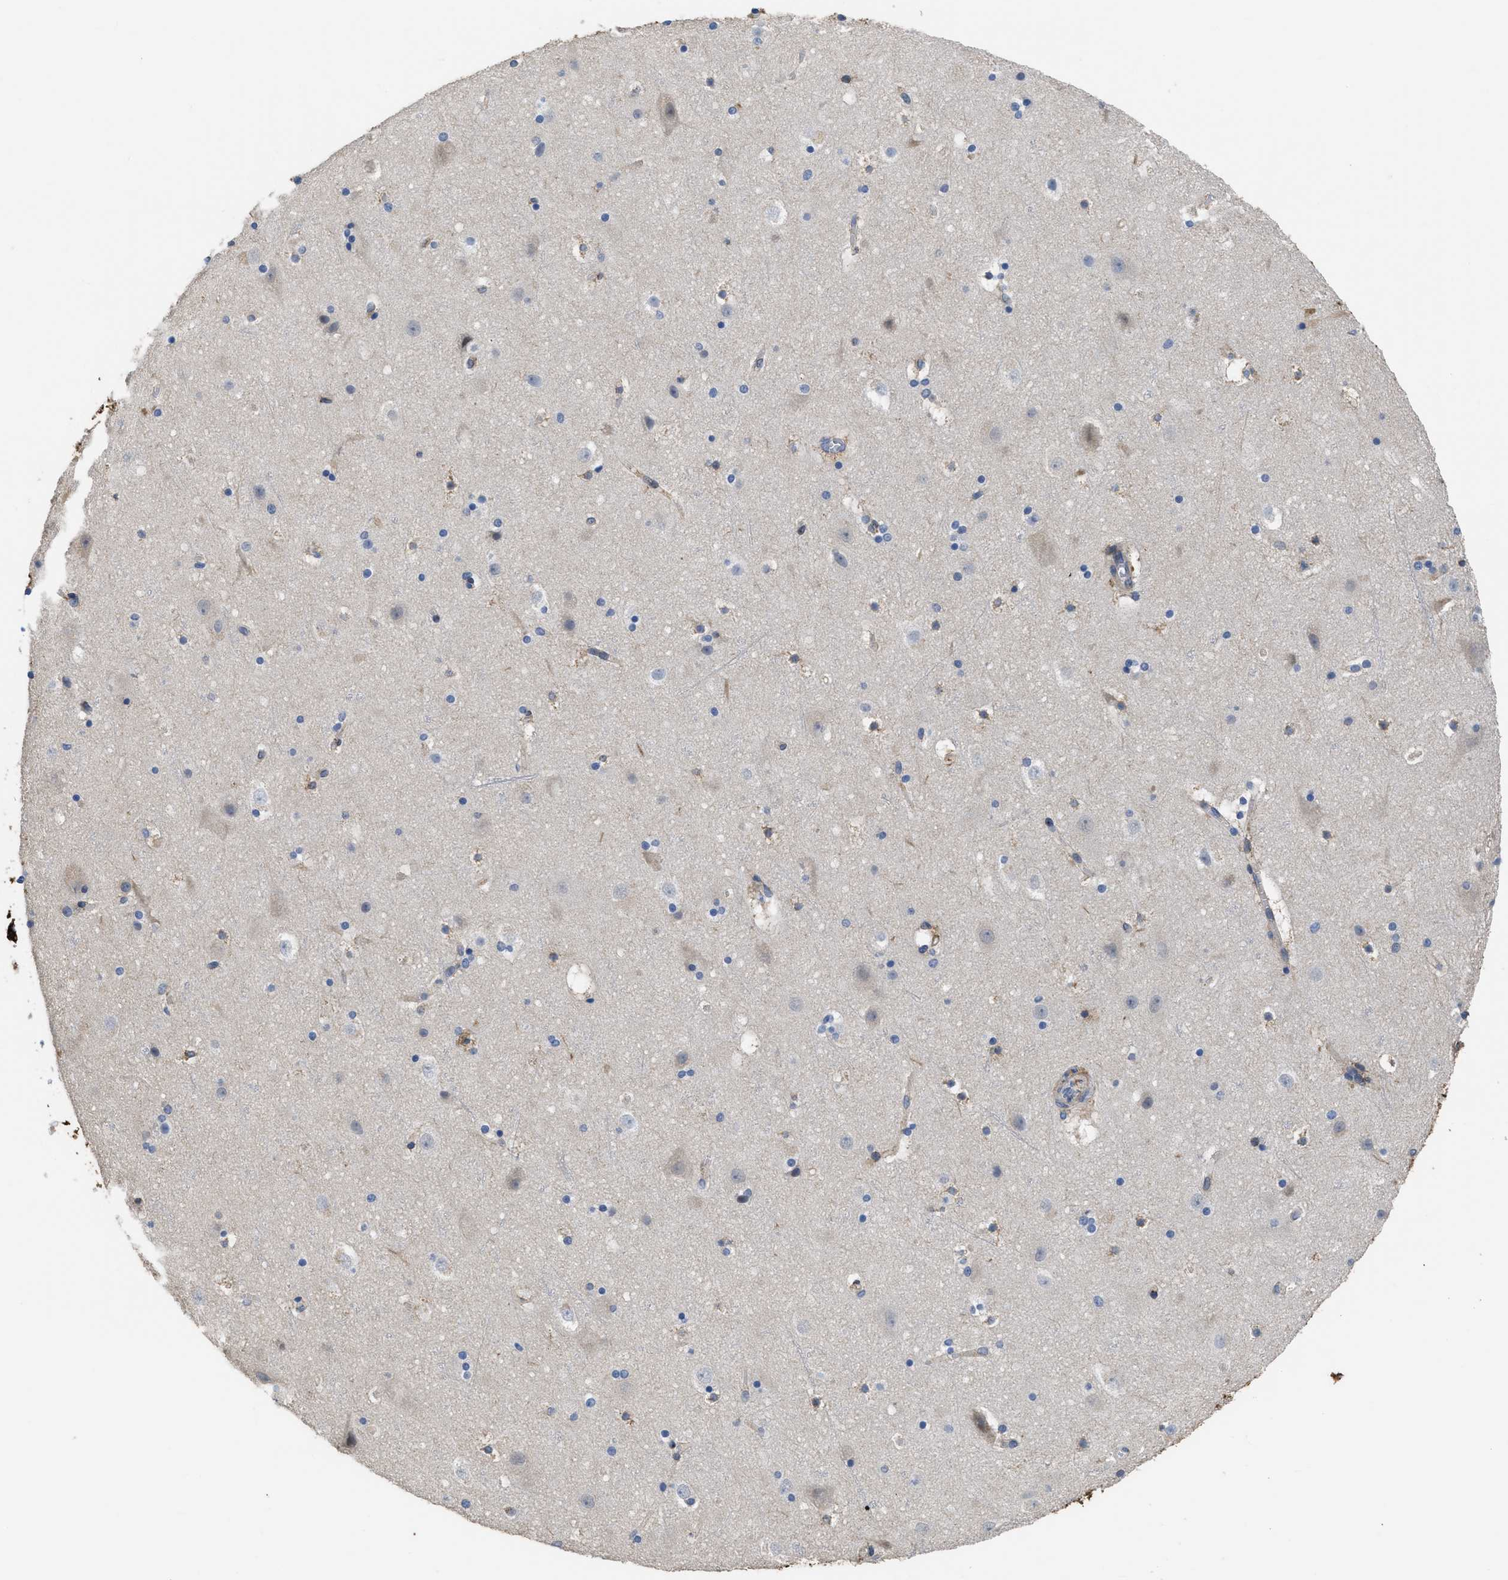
{"staining": {"intensity": "weak", "quantity": "25%-75%", "location": "cytoplasmic/membranous"}, "tissue": "cerebral cortex", "cell_type": "Endothelial cells", "image_type": "normal", "snomed": [{"axis": "morphology", "description": "Normal tissue, NOS"}, {"axis": "topography", "description": "Cerebral cortex"}], "caption": "This image exhibits immunohistochemistry staining of normal cerebral cortex, with low weak cytoplasmic/membranous expression in approximately 25%-75% of endothelial cells.", "gene": "SQLE", "patient": {"sex": "male", "age": 45}}